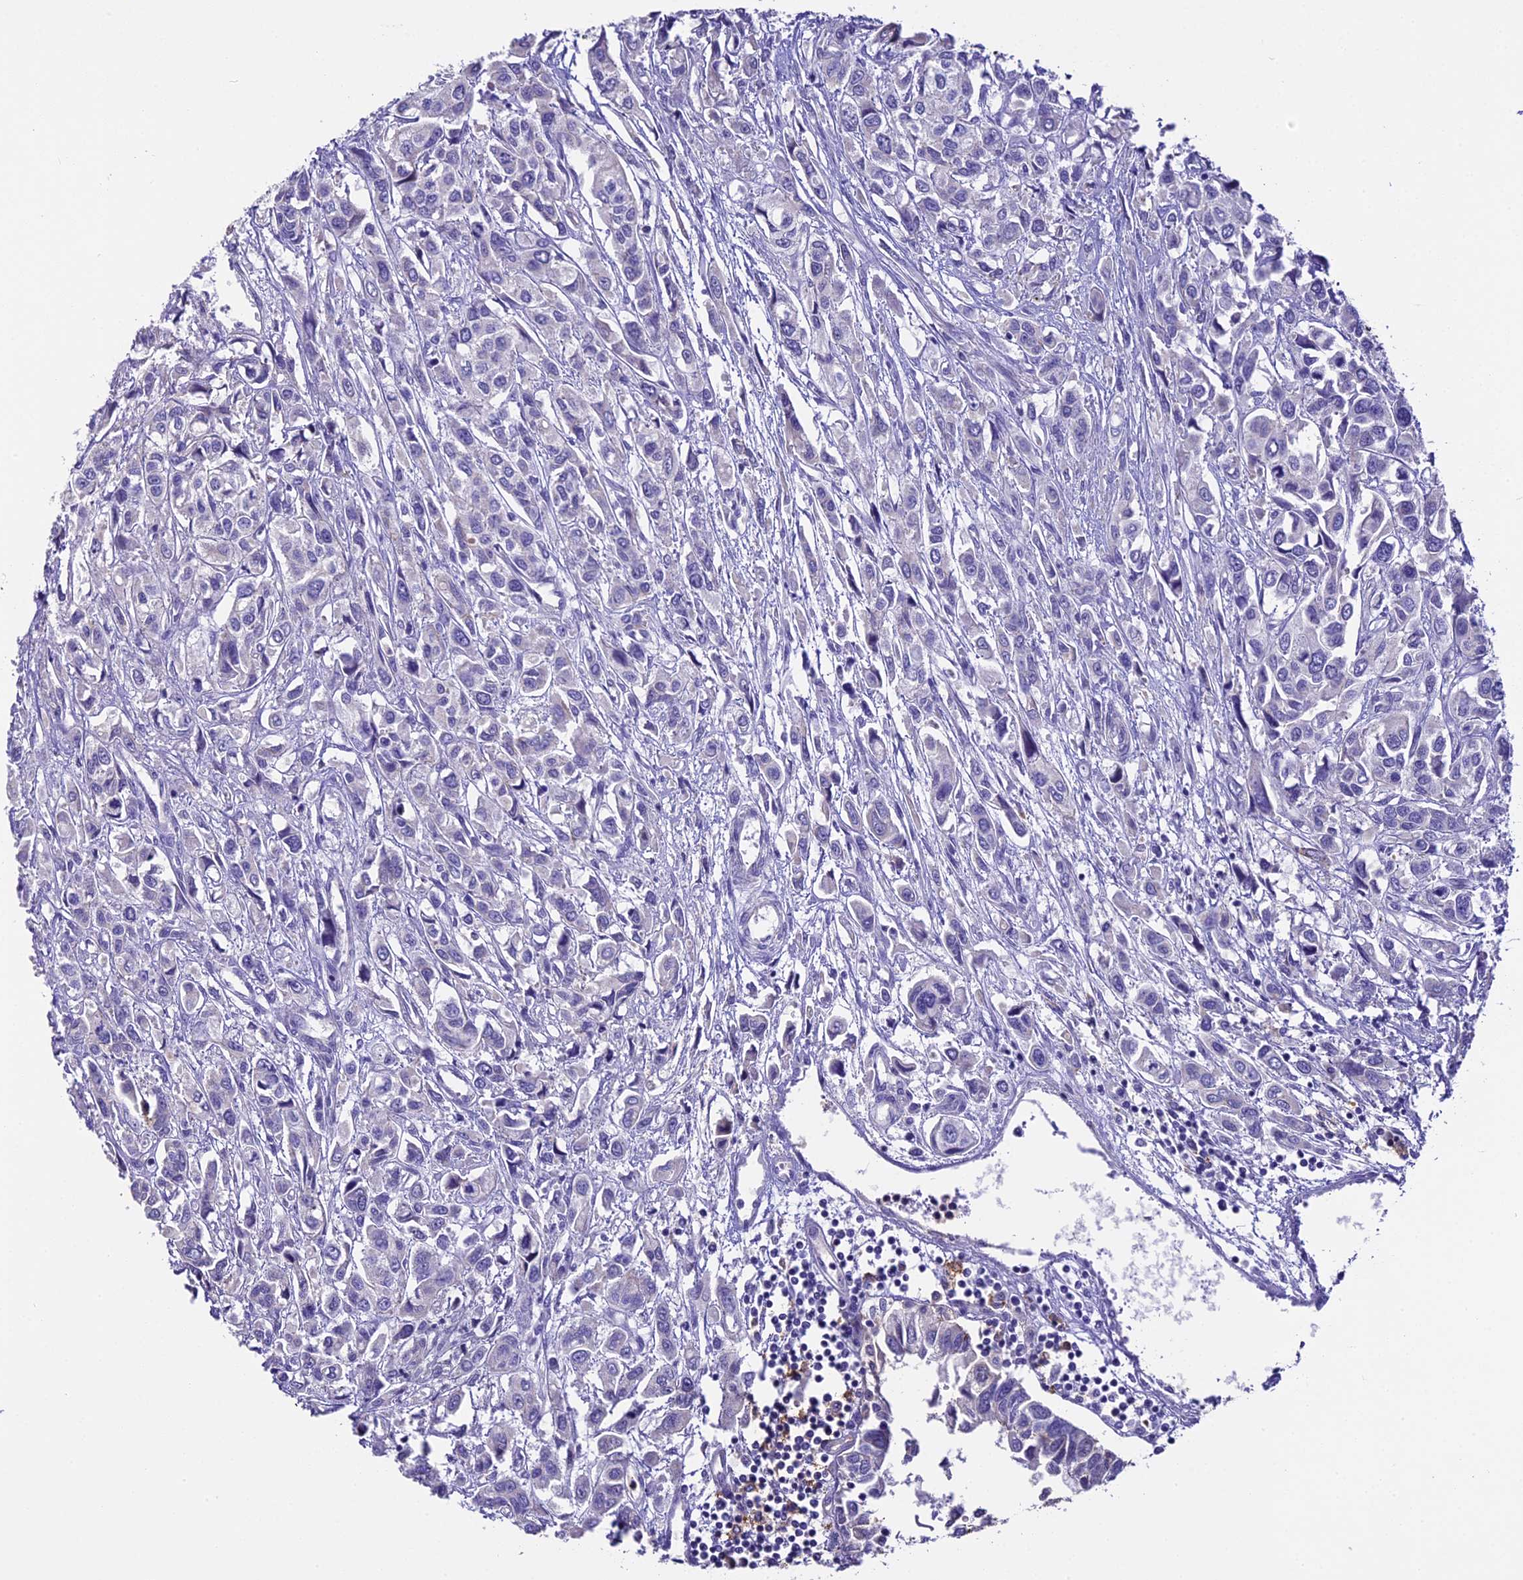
{"staining": {"intensity": "negative", "quantity": "none", "location": "none"}, "tissue": "urothelial cancer", "cell_type": "Tumor cells", "image_type": "cancer", "snomed": [{"axis": "morphology", "description": "Urothelial carcinoma, High grade"}, {"axis": "topography", "description": "Urinary bladder"}], "caption": "DAB immunohistochemical staining of high-grade urothelial carcinoma demonstrates no significant positivity in tumor cells.", "gene": "NOD2", "patient": {"sex": "male", "age": 67}}